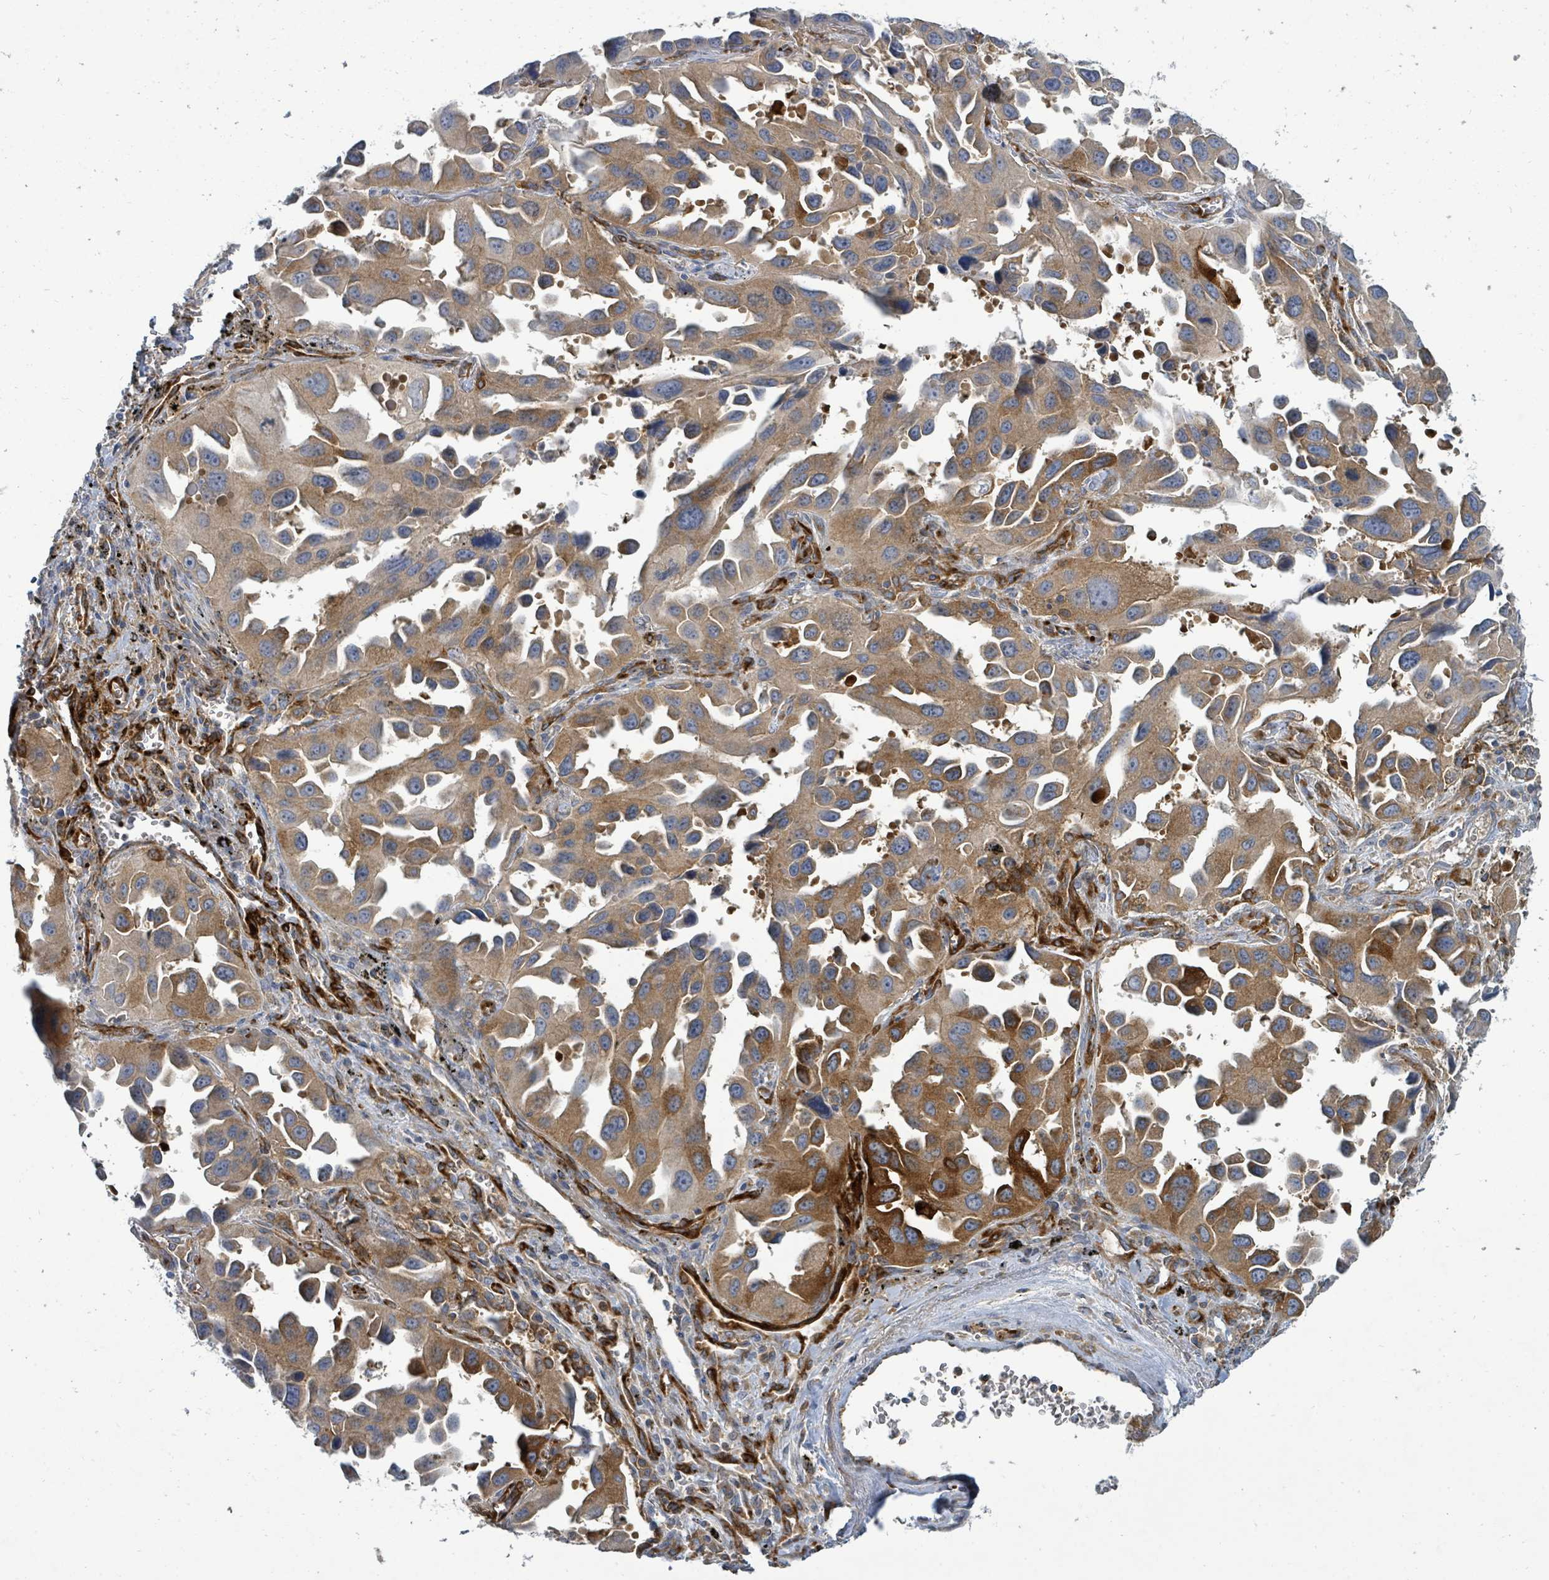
{"staining": {"intensity": "moderate", "quantity": ">75%", "location": "cytoplasmic/membranous"}, "tissue": "lung cancer", "cell_type": "Tumor cells", "image_type": "cancer", "snomed": [{"axis": "morphology", "description": "Adenocarcinoma, NOS"}, {"axis": "topography", "description": "Lung"}], "caption": "Immunohistochemistry (IHC) (DAB (3,3'-diaminobenzidine)) staining of human lung adenocarcinoma displays moderate cytoplasmic/membranous protein expression in approximately >75% of tumor cells.", "gene": "IFIT1", "patient": {"sex": "male", "age": 66}}